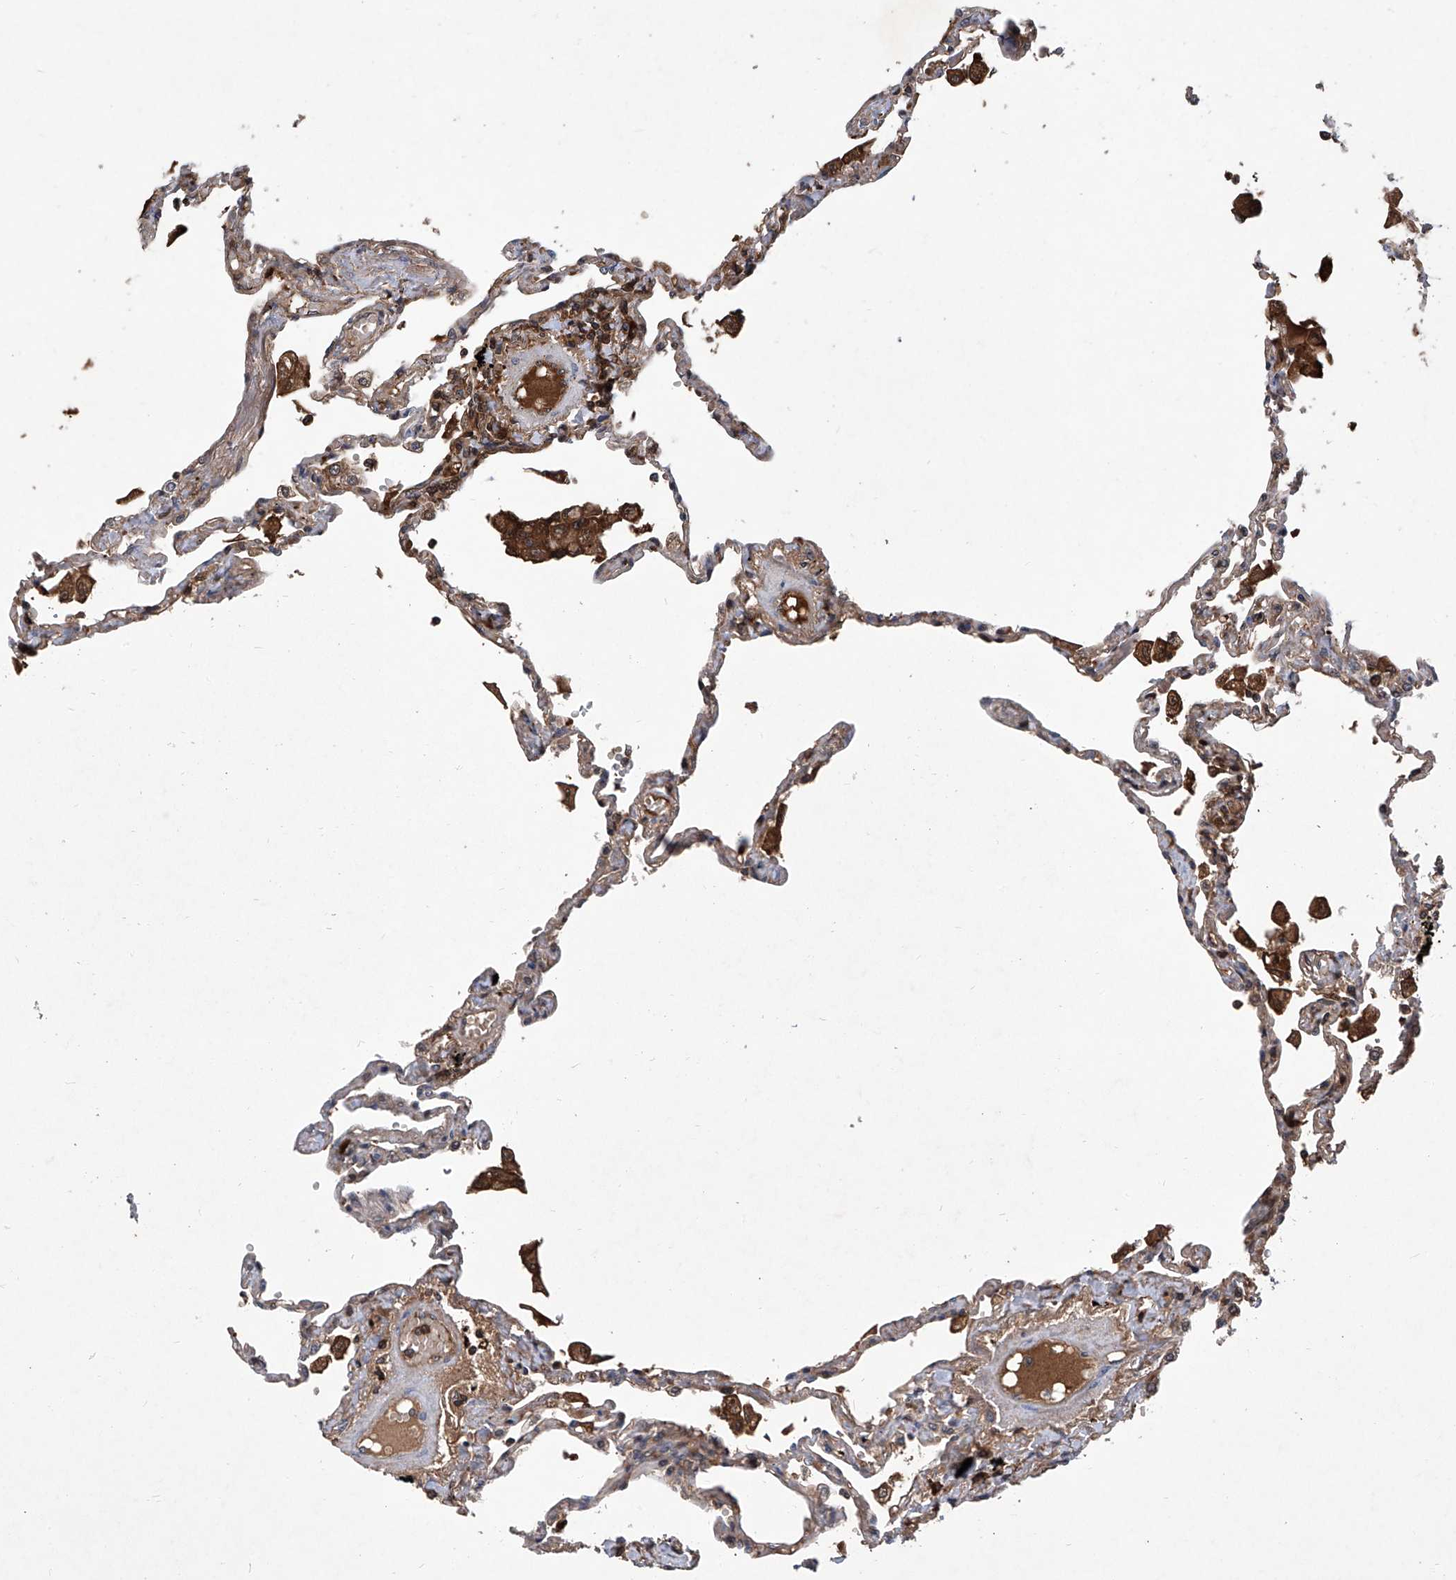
{"staining": {"intensity": "weak", "quantity": "25%-75%", "location": "cytoplasmic/membranous"}, "tissue": "lung", "cell_type": "Alveolar cells", "image_type": "normal", "snomed": [{"axis": "morphology", "description": "Normal tissue, NOS"}, {"axis": "topography", "description": "Lung"}], "caption": "A micrograph of human lung stained for a protein displays weak cytoplasmic/membranous brown staining in alveolar cells.", "gene": "ASCC3", "patient": {"sex": "female", "age": 67}}